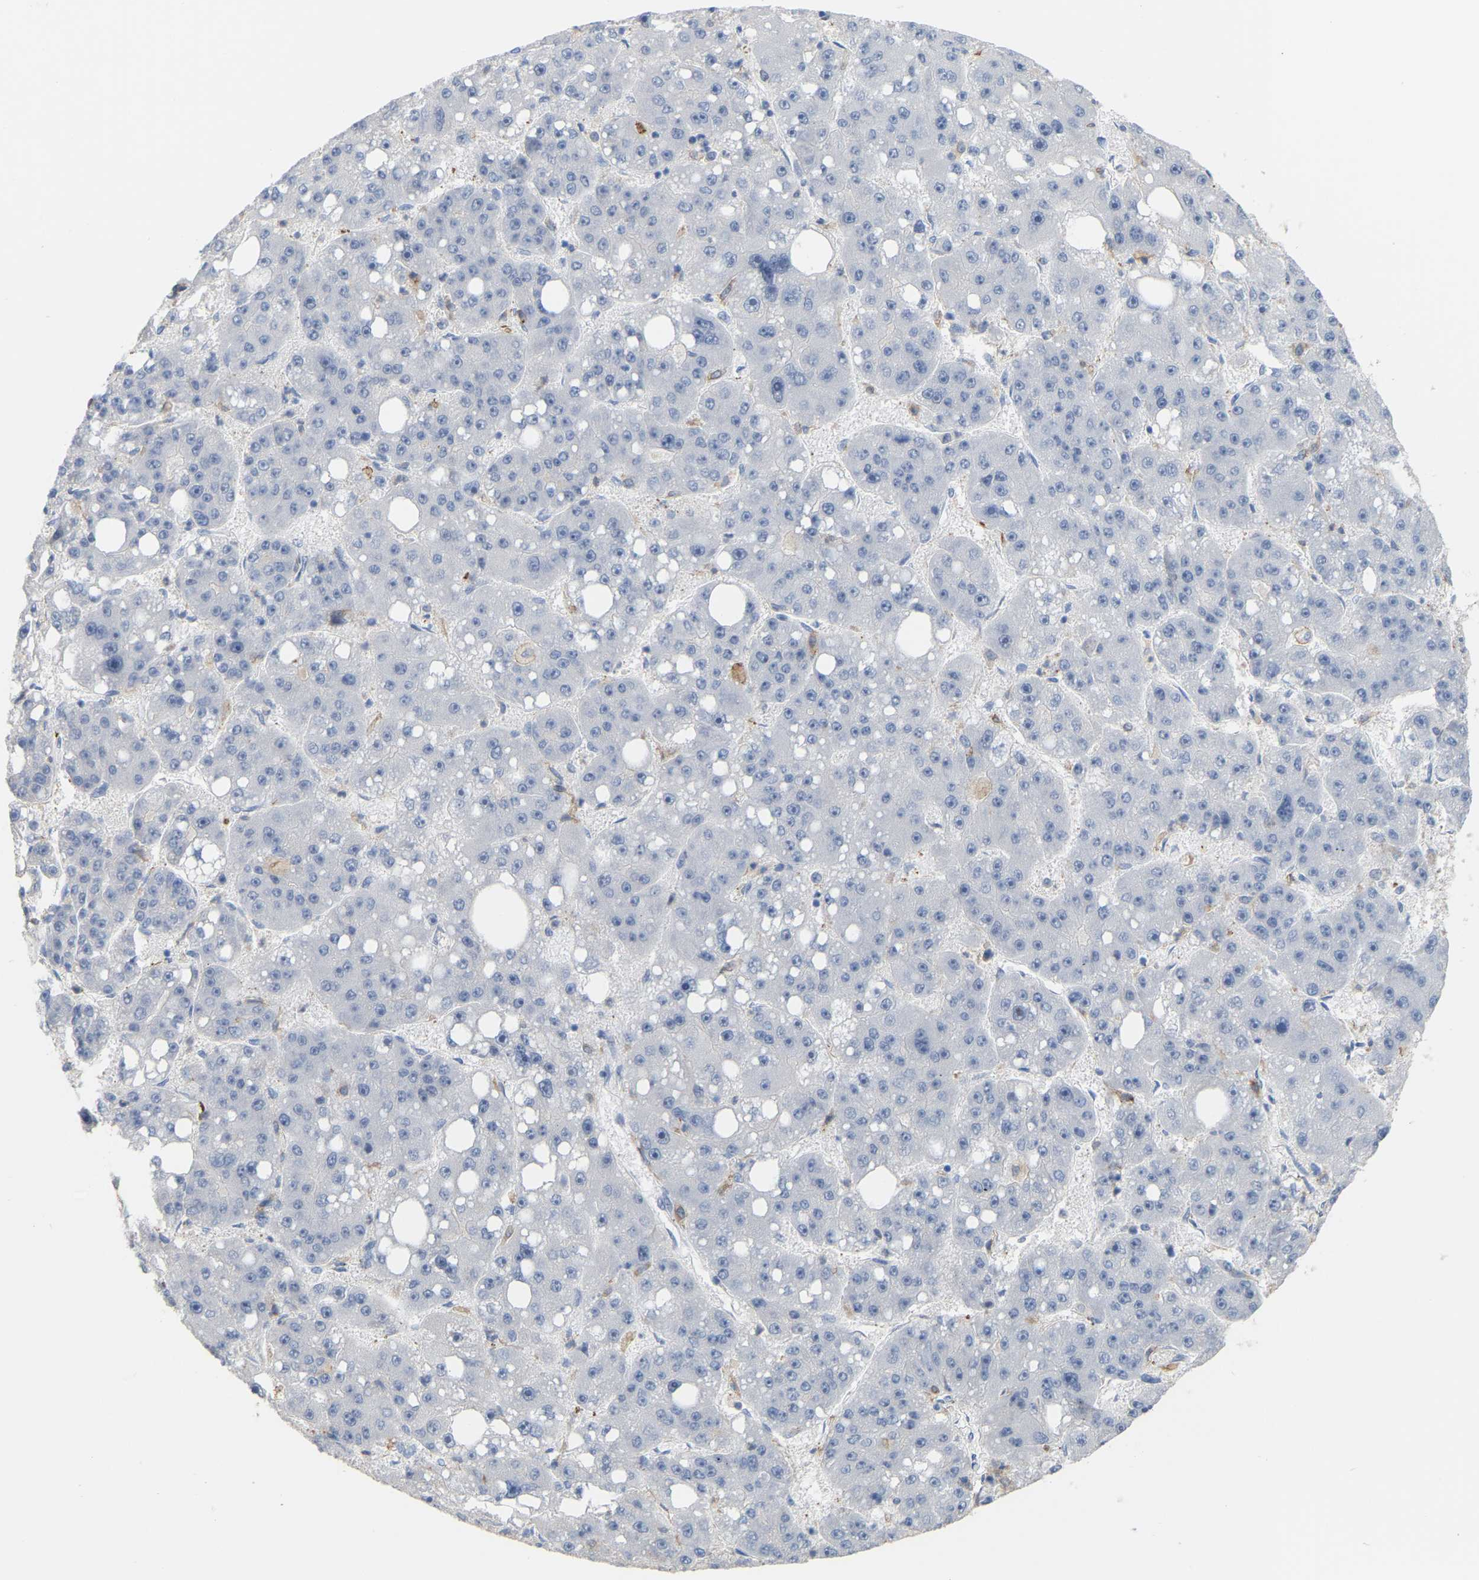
{"staining": {"intensity": "negative", "quantity": "none", "location": "none"}, "tissue": "liver cancer", "cell_type": "Tumor cells", "image_type": "cancer", "snomed": [{"axis": "morphology", "description": "Carcinoma, Hepatocellular, NOS"}, {"axis": "topography", "description": "Liver"}], "caption": "DAB (3,3'-diaminobenzidine) immunohistochemical staining of hepatocellular carcinoma (liver) displays no significant staining in tumor cells.", "gene": "PTGS1", "patient": {"sex": "female", "age": 61}}